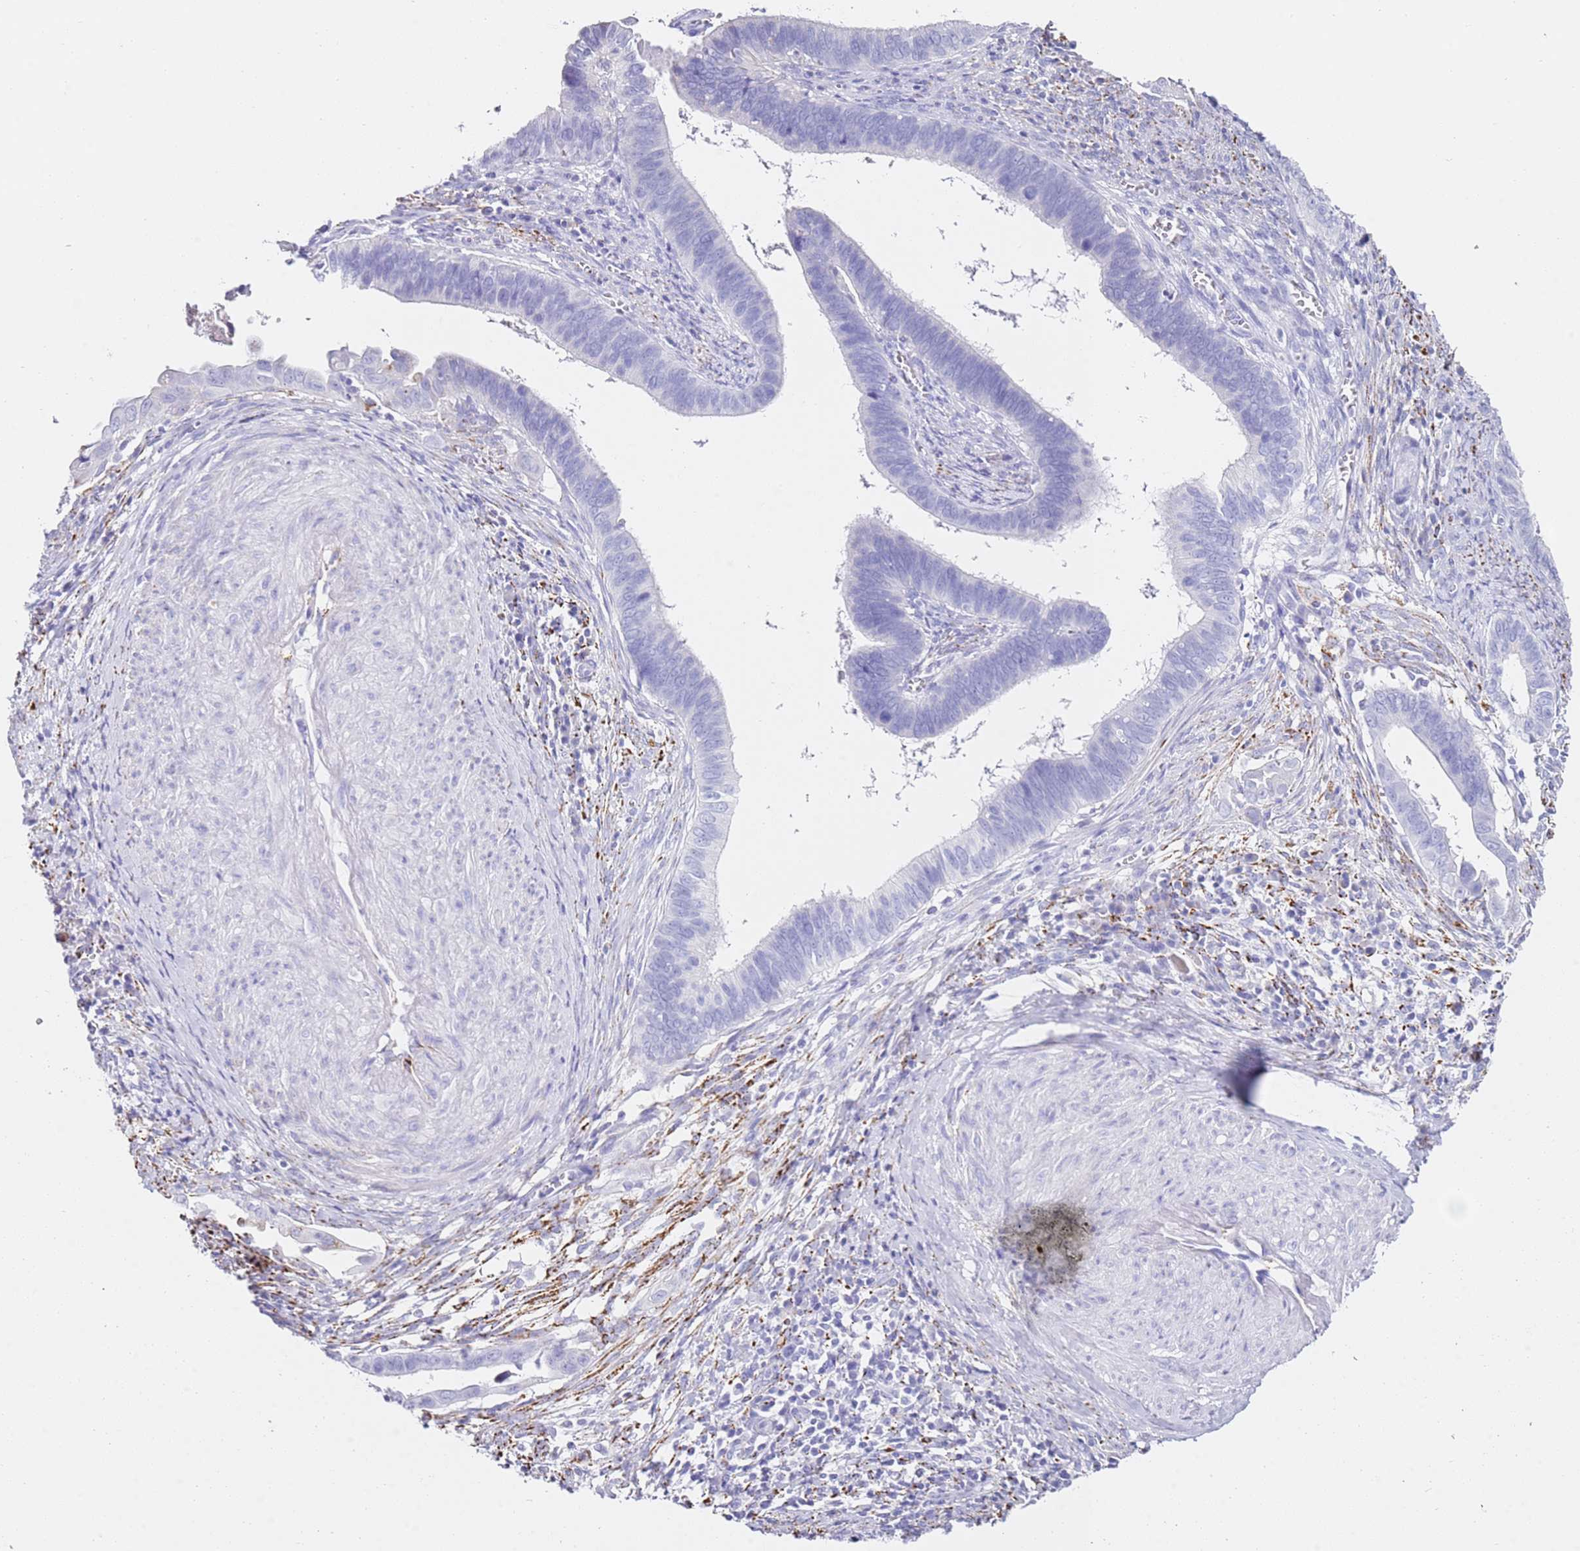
{"staining": {"intensity": "negative", "quantity": "none", "location": "none"}, "tissue": "cervical cancer", "cell_type": "Tumor cells", "image_type": "cancer", "snomed": [{"axis": "morphology", "description": "Adenocarcinoma, NOS"}, {"axis": "topography", "description": "Cervix"}], "caption": "Tumor cells are negative for protein expression in human cervical cancer (adenocarcinoma).", "gene": "PTBP2", "patient": {"sex": "female", "age": 42}}